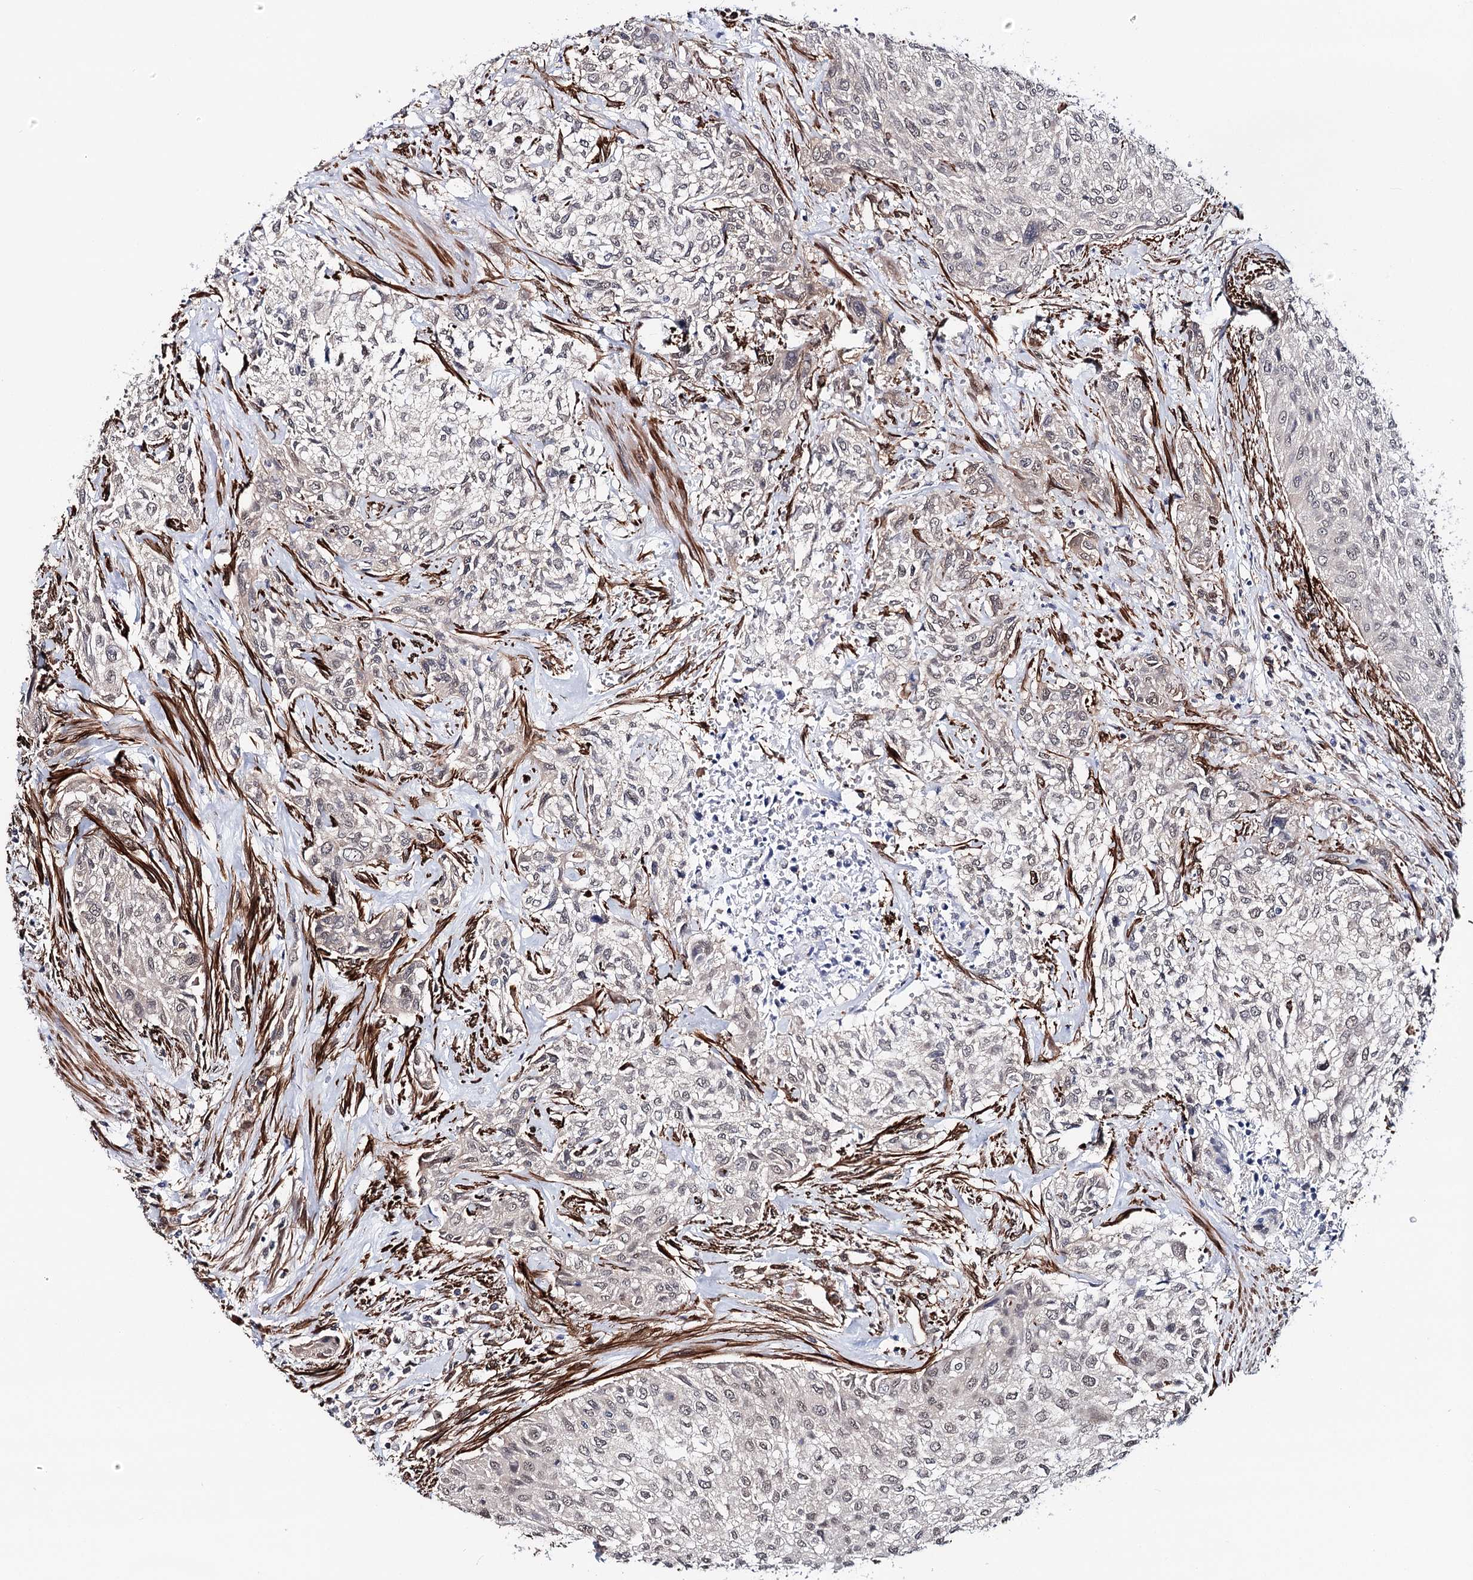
{"staining": {"intensity": "weak", "quantity": "25%-75%", "location": "nuclear"}, "tissue": "urothelial cancer", "cell_type": "Tumor cells", "image_type": "cancer", "snomed": [{"axis": "morphology", "description": "Normal tissue, NOS"}, {"axis": "morphology", "description": "Urothelial carcinoma, NOS"}, {"axis": "topography", "description": "Urinary bladder"}, {"axis": "topography", "description": "Peripheral nerve tissue"}], "caption": "Human transitional cell carcinoma stained with a protein marker reveals weak staining in tumor cells.", "gene": "PPP2R5B", "patient": {"sex": "male", "age": 35}}